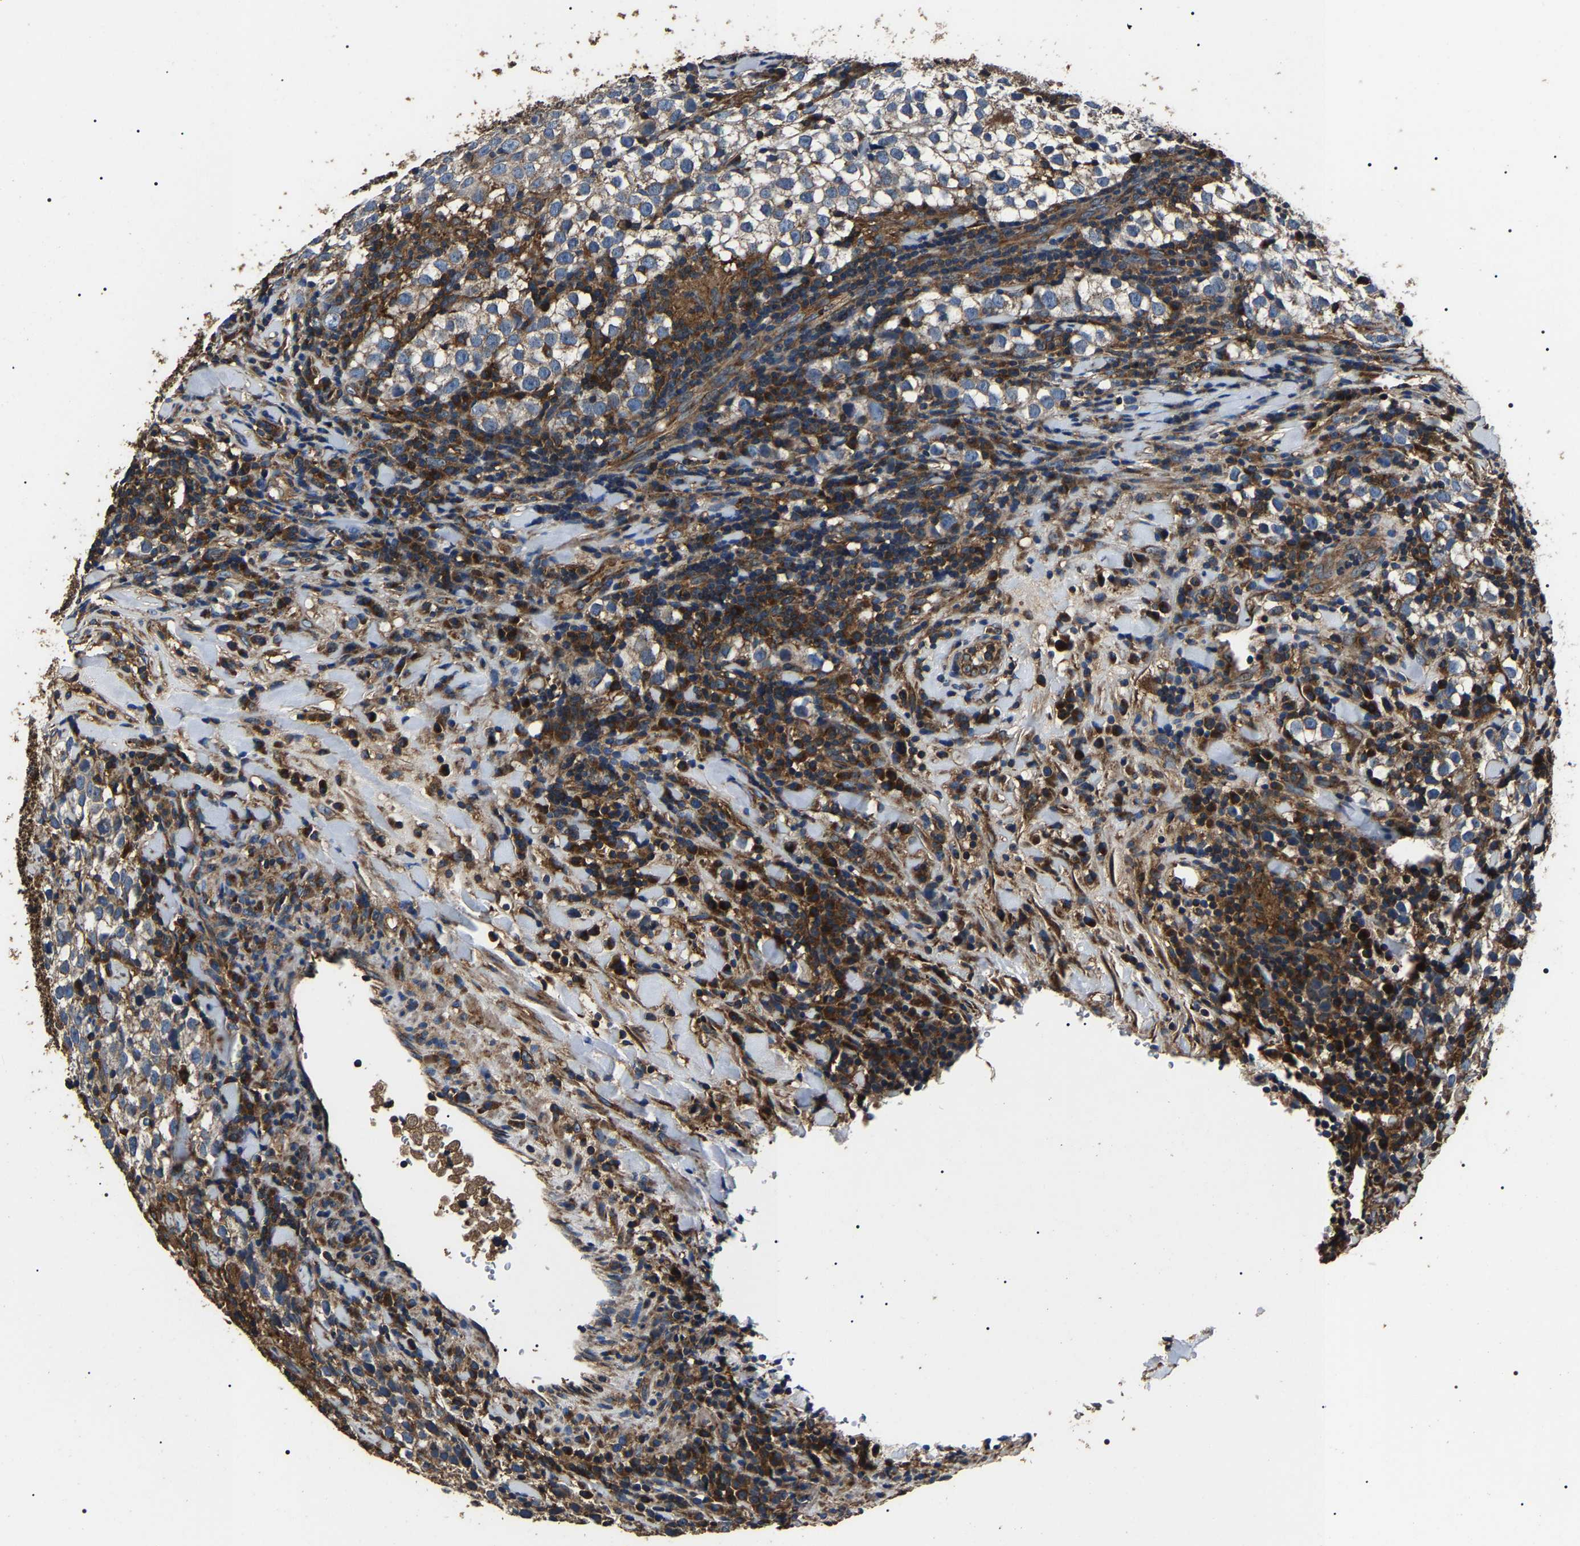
{"staining": {"intensity": "weak", "quantity": ">75%", "location": "cytoplasmic/membranous"}, "tissue": "testis cancer", "cell_type": "Tumor cells", "image_type": "cancer", "snomed": [{"axis": "morphology", "description": "Seminoma, NOS"}, {"axis": "morphology", "description": "Carcinoma, Embryonal, NOS"}, {"axis": "topography", "description": "Testis"}], "caption": "Protein staining of testis seminoma tissue reveals weak cytoplasmic/membranous positivity in about >75% of tumor cells. Immunohistochemistry (ihc) stains the protein in brown and the nuclei are stained blue.", "gene": "HSCB", "patient": {"sex": "male", "age": 36}}